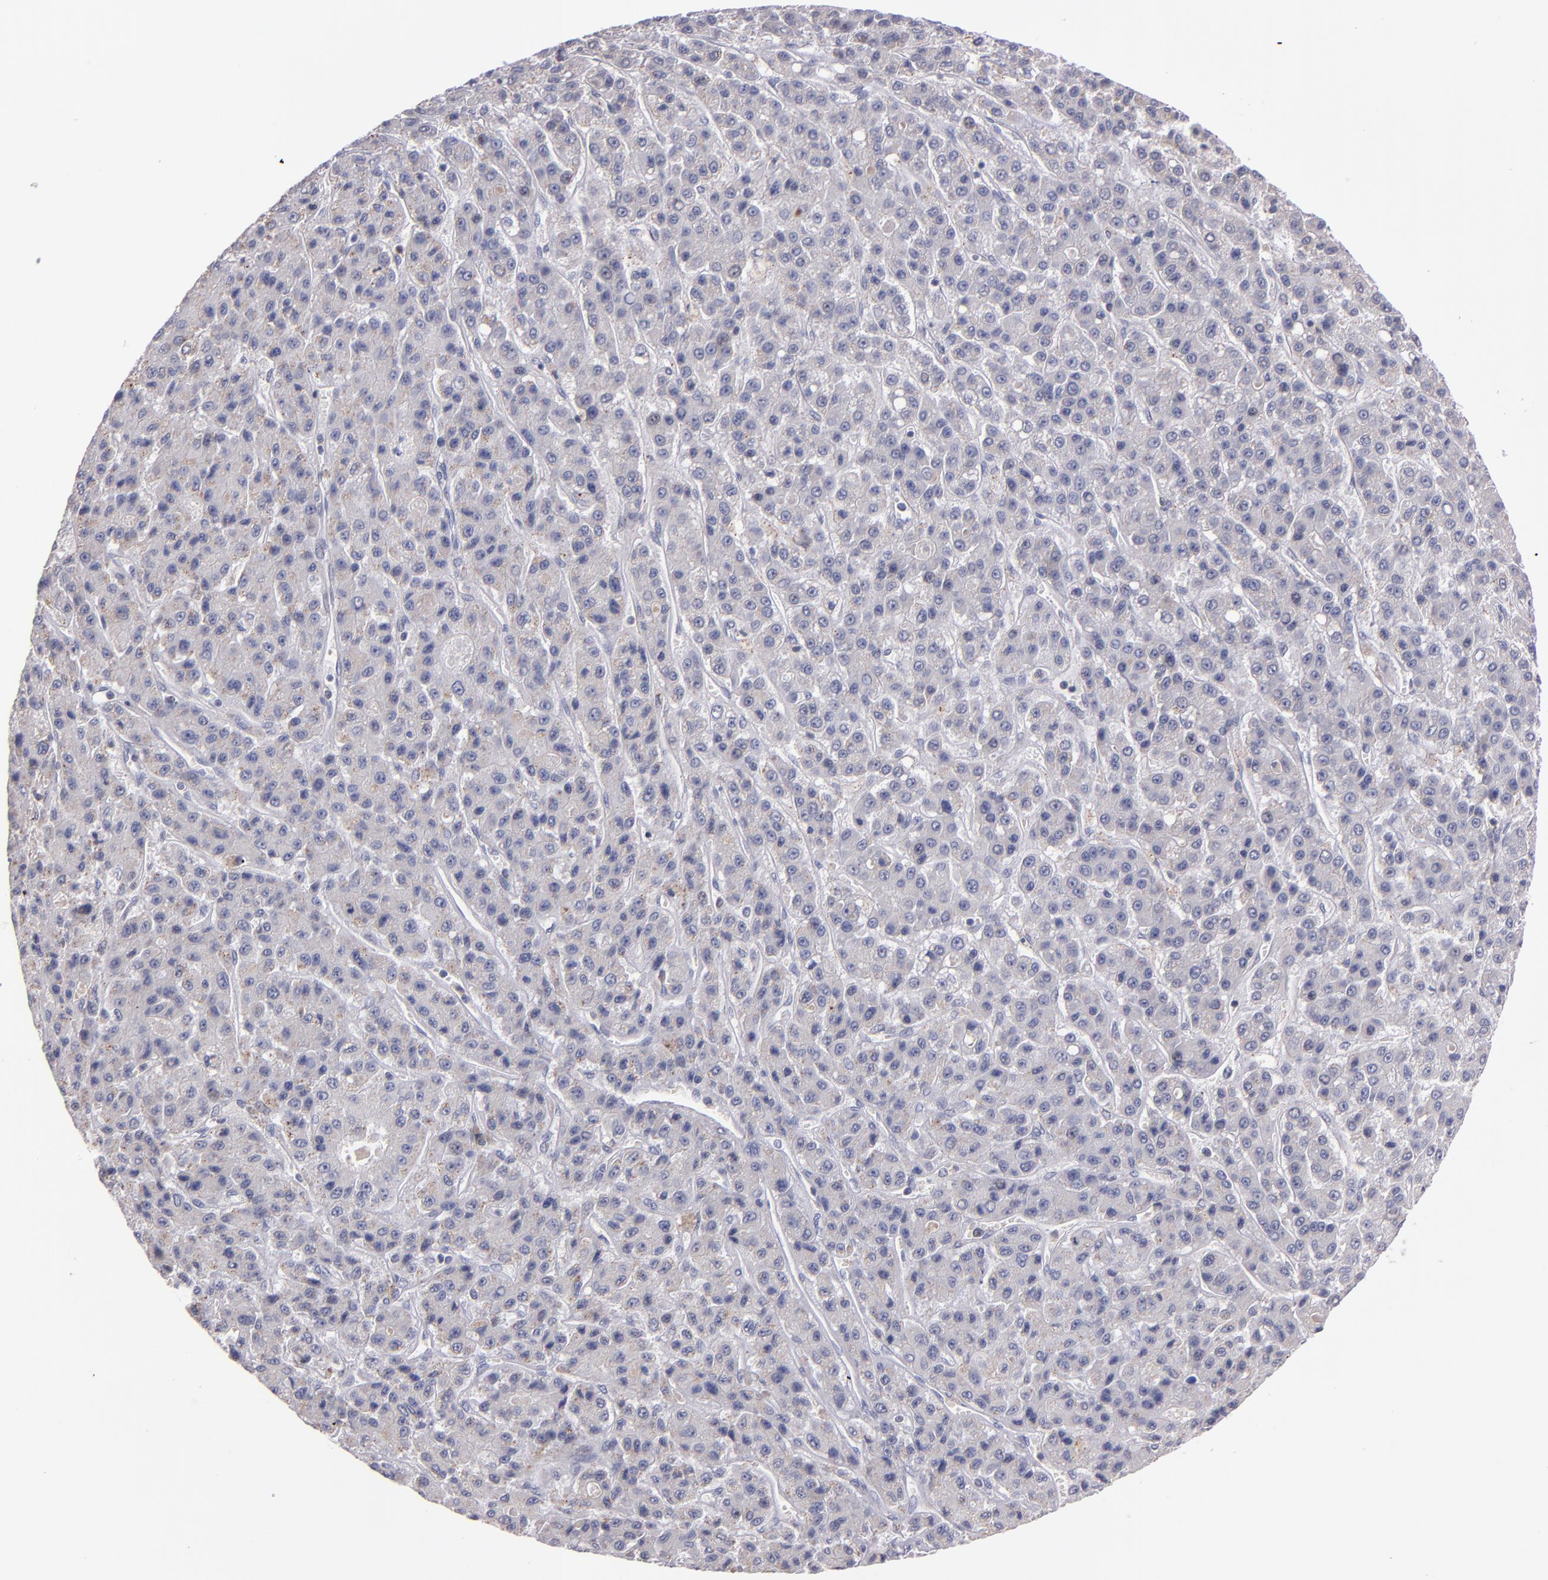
{"staining": {"intensity": "negative", "quantity": "none", "location": "none"}, "tissue": "liver cancer", "cell_type": "Tumor cells", "image_type": "cancer", "snomed": [{"axis": "morphology", "description": "Carcinoma, Hepatocellular, NOS"}, {"axis": "topography", "description": "Liver"}], "caption": "Tumor cells show no significant expression in hepatocellular carcinoma (liver).", "gene": "SYP", "patient": {"sex": "male", "age": 70}}